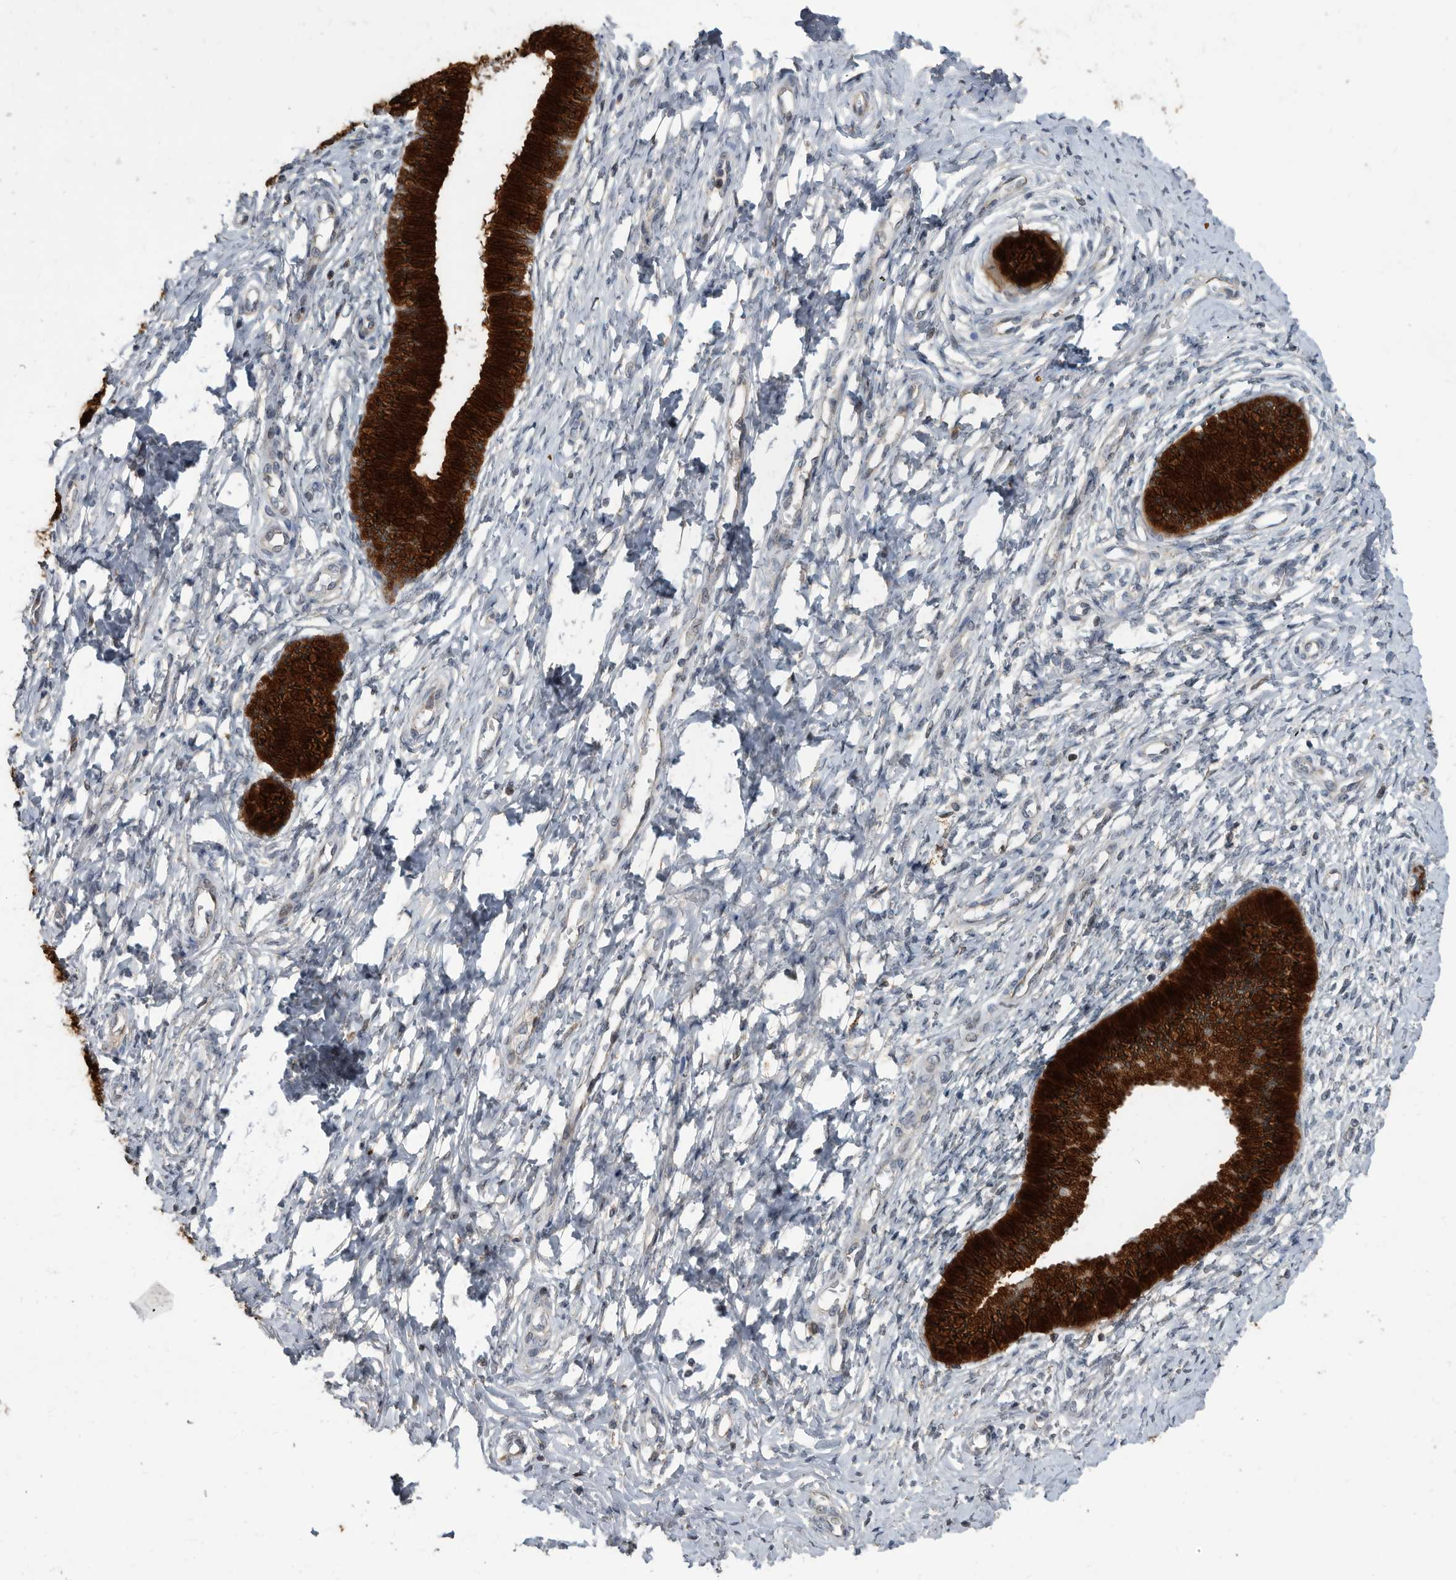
{"staining": {"intensity": "strong", "quantity": ">75%", "location": "cytoplasmic/membranous"}, "tissue": "cervix", "cell_type": "Glandular cells", "image_type": "normal", "snomed": [{"axis": "morphology", "description": "Normal tissue, NOS"}, {"axis": "topography", "description": "Cervix"}], "caption": "Unremarkable cervix was stained to show a protein in brown. There is high levels of strong cytoplasmic/membranous staining in approximately >75% of glandular cells.", "gene": "PI15", "patient": {"sex": "female", "age": 36}}